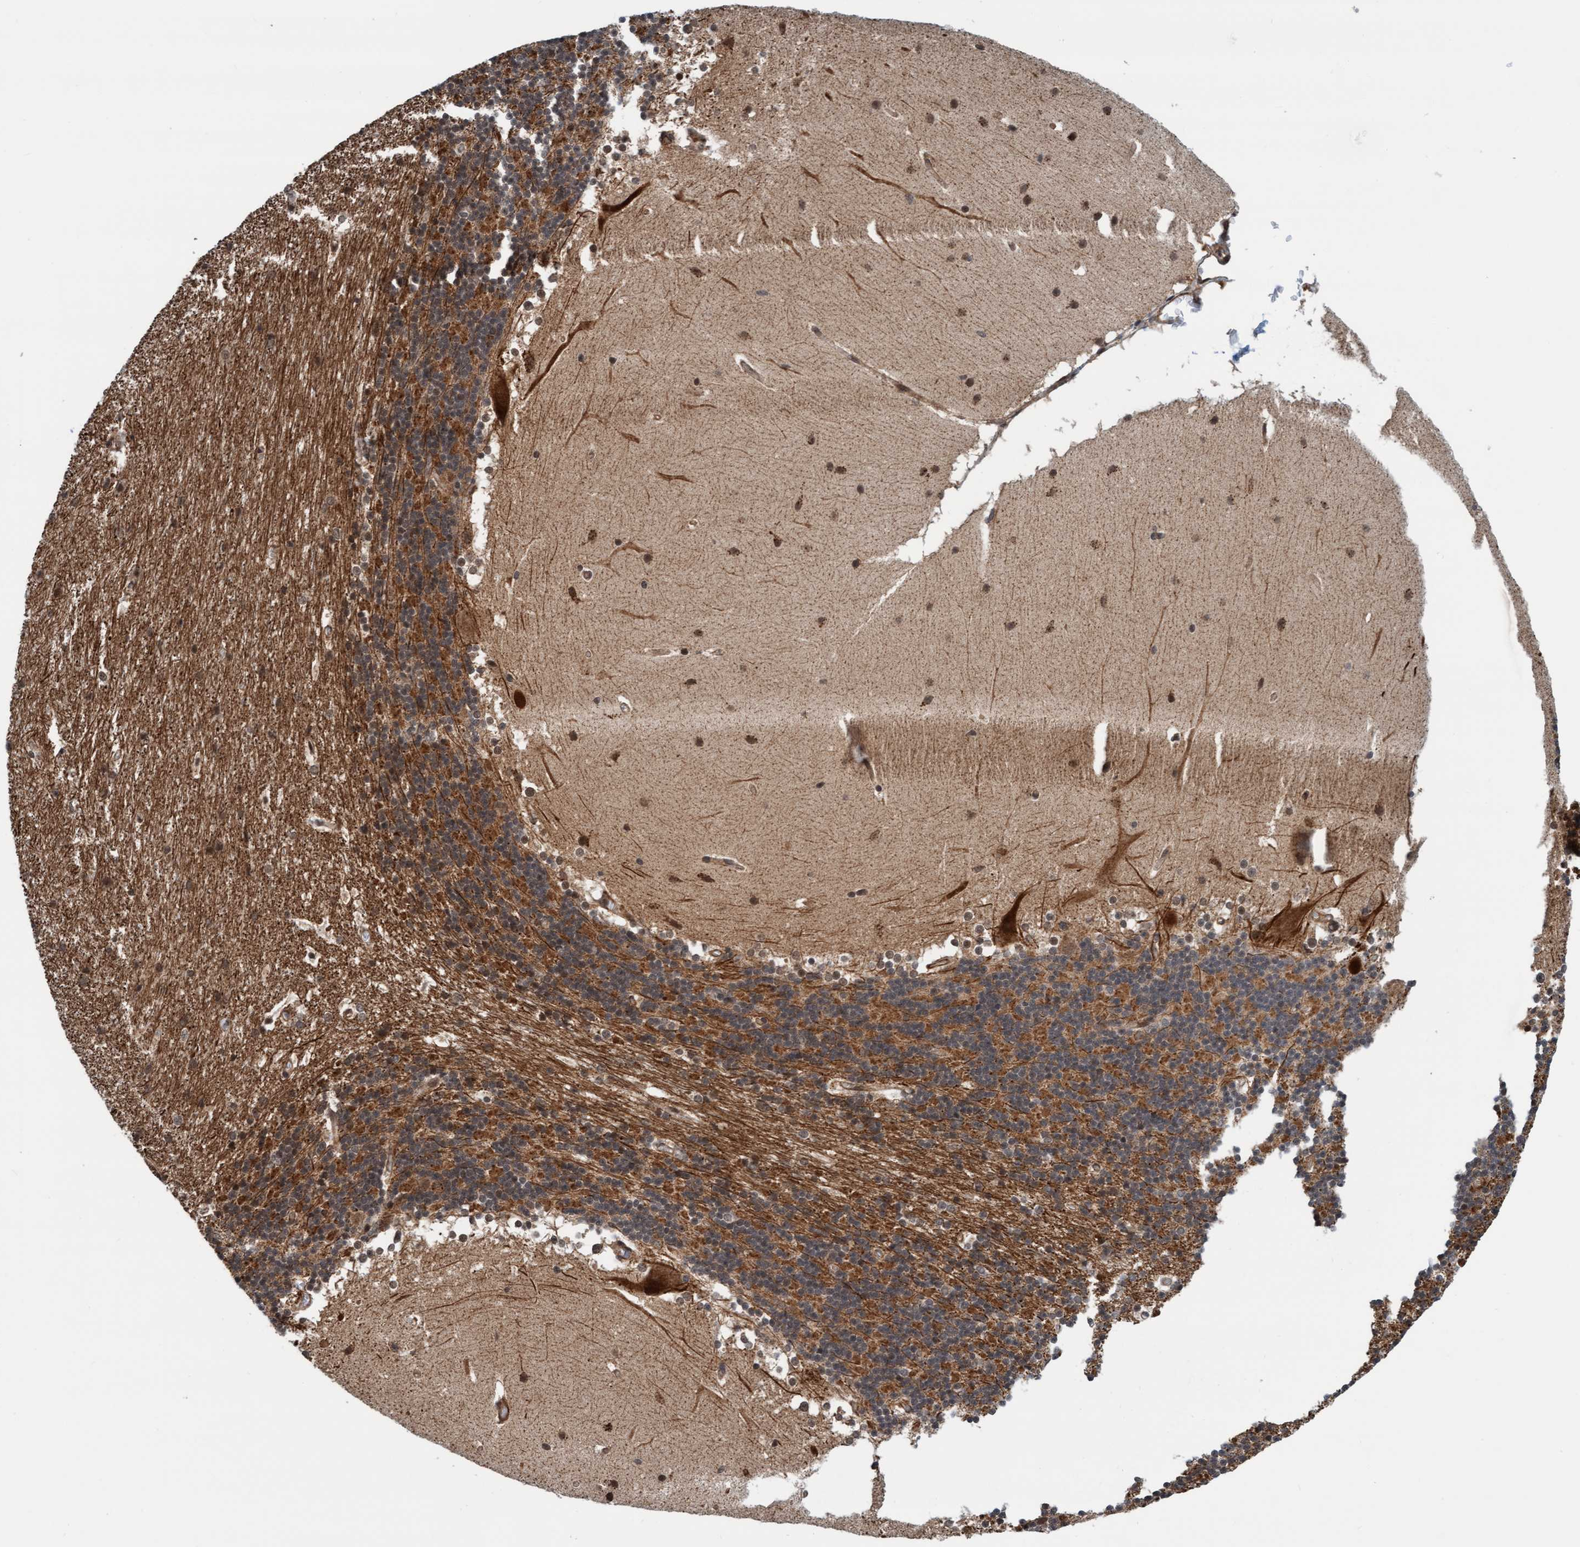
{"staining": {"intensity": "strong", "quantity": "25%-75%", "location": "cytoplasmic/membranous"}, "tissue": "cerebellum", "cell_type": "Cells in granular layer", "image_type": "normal", "snomed": [{"axis": "morphology", "description": "Normal tissue, NOS"}, {"axis": "topography", "description": "Cerebellum"}], "caption": "Brown immunohistochemical staining in benign cerebellum shows strong cytoplasmic/membranous expression in about 25%-75% of cells in granular layer. The protein is shown in brown color, while the nuclei are stained blue.", "gene": "STXBP4", "patient": {"sex": "female", "age": 19}}